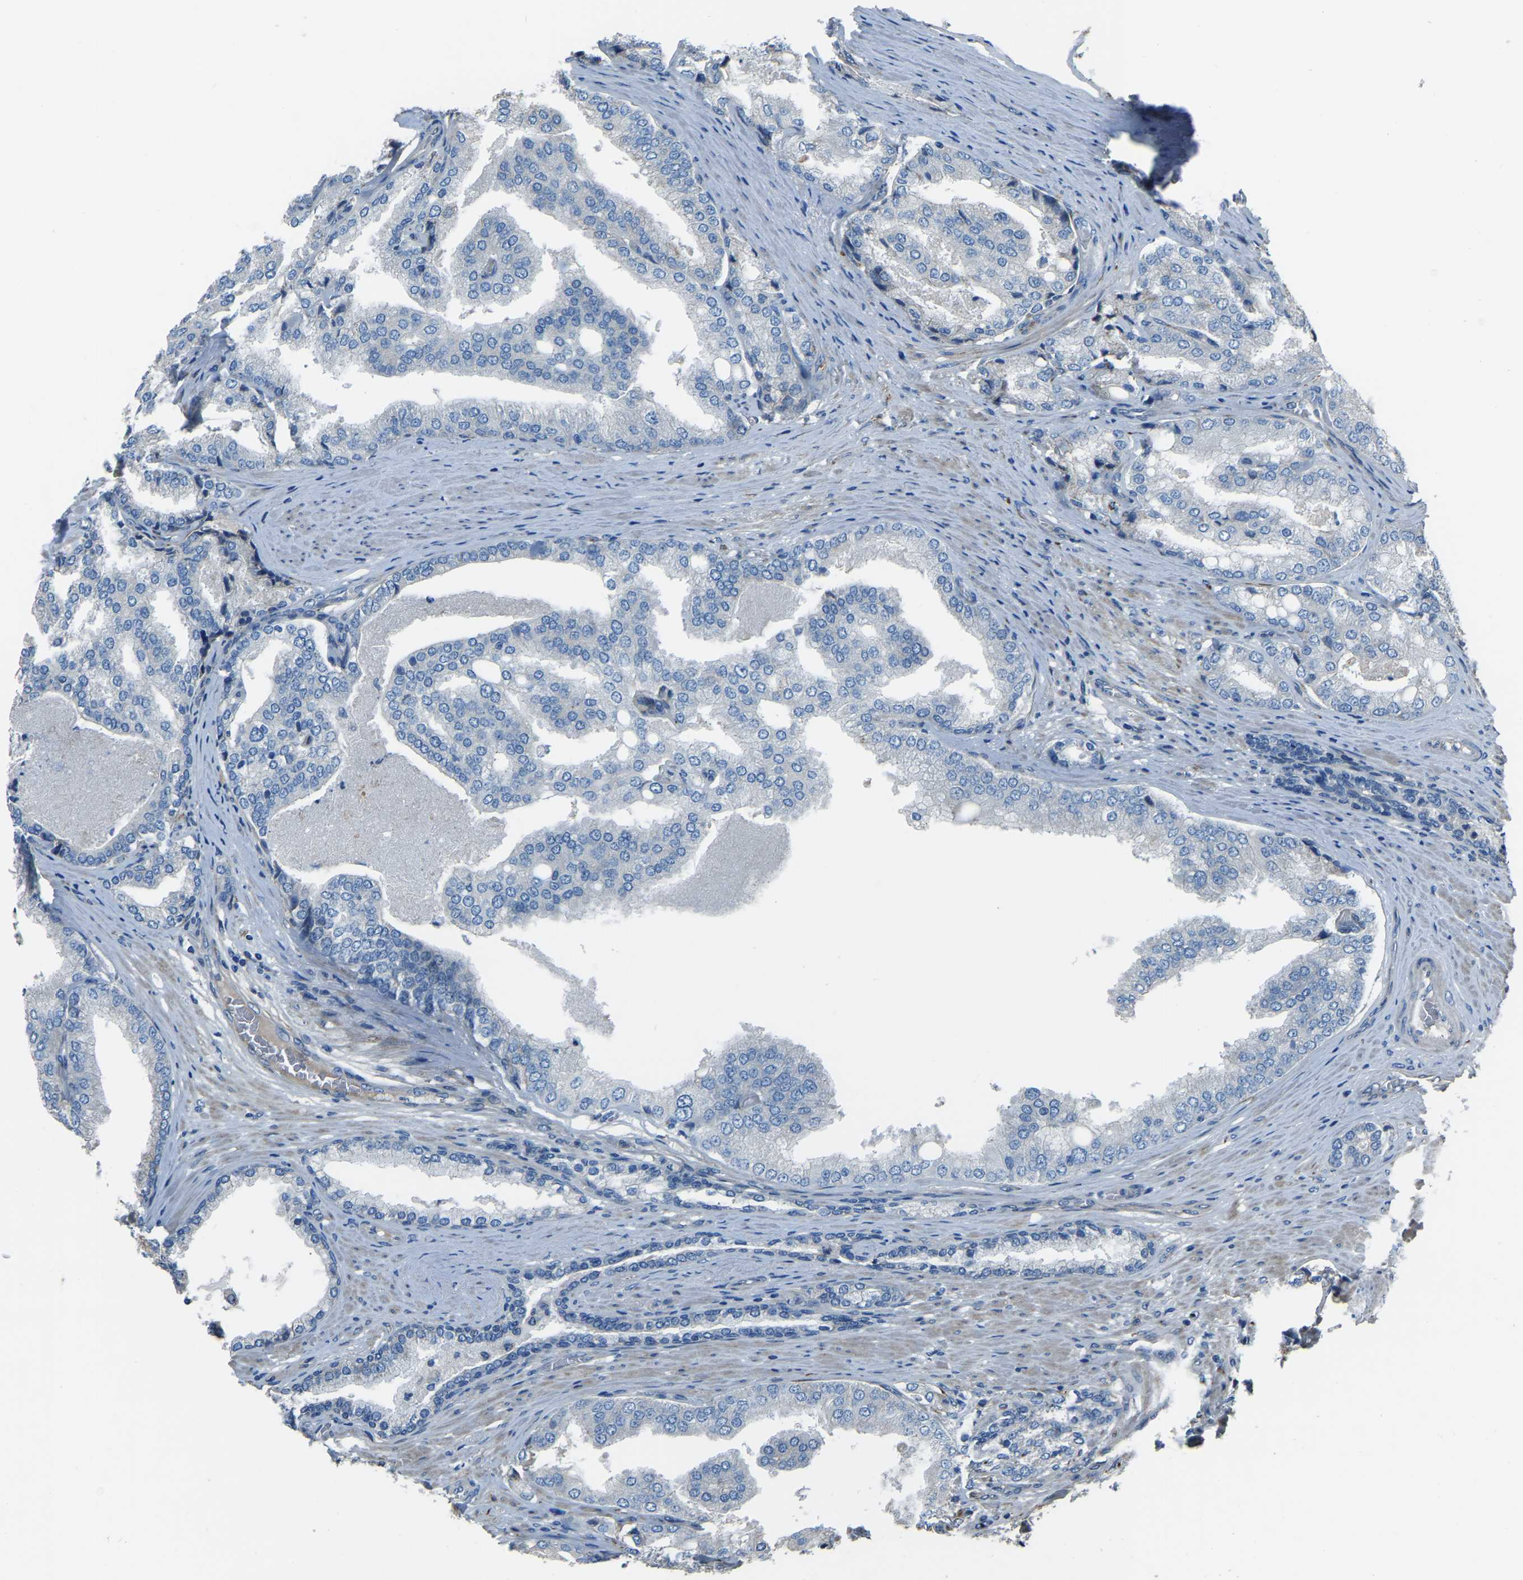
{"staining": {"intensity": "negative", "quantity": "none", "location": "none"}, "tissue": "prostate cancer", "cell_type": "Tumor cells", "image_type": "cancer", "snomed": [{"axis": "morphology", "description": "Adenocarcinoma, High grade"}, {"axis": "topography", "description": "Prostate"}], "caption": "Tumor cells are negative for brown protein staining in prostate cancer (high-grade adenocarcinoma). (IHC, brightfield microscopy, high magnification).", "gene": "COL3A1", "patient": {"sex": "male", "age": 50}}